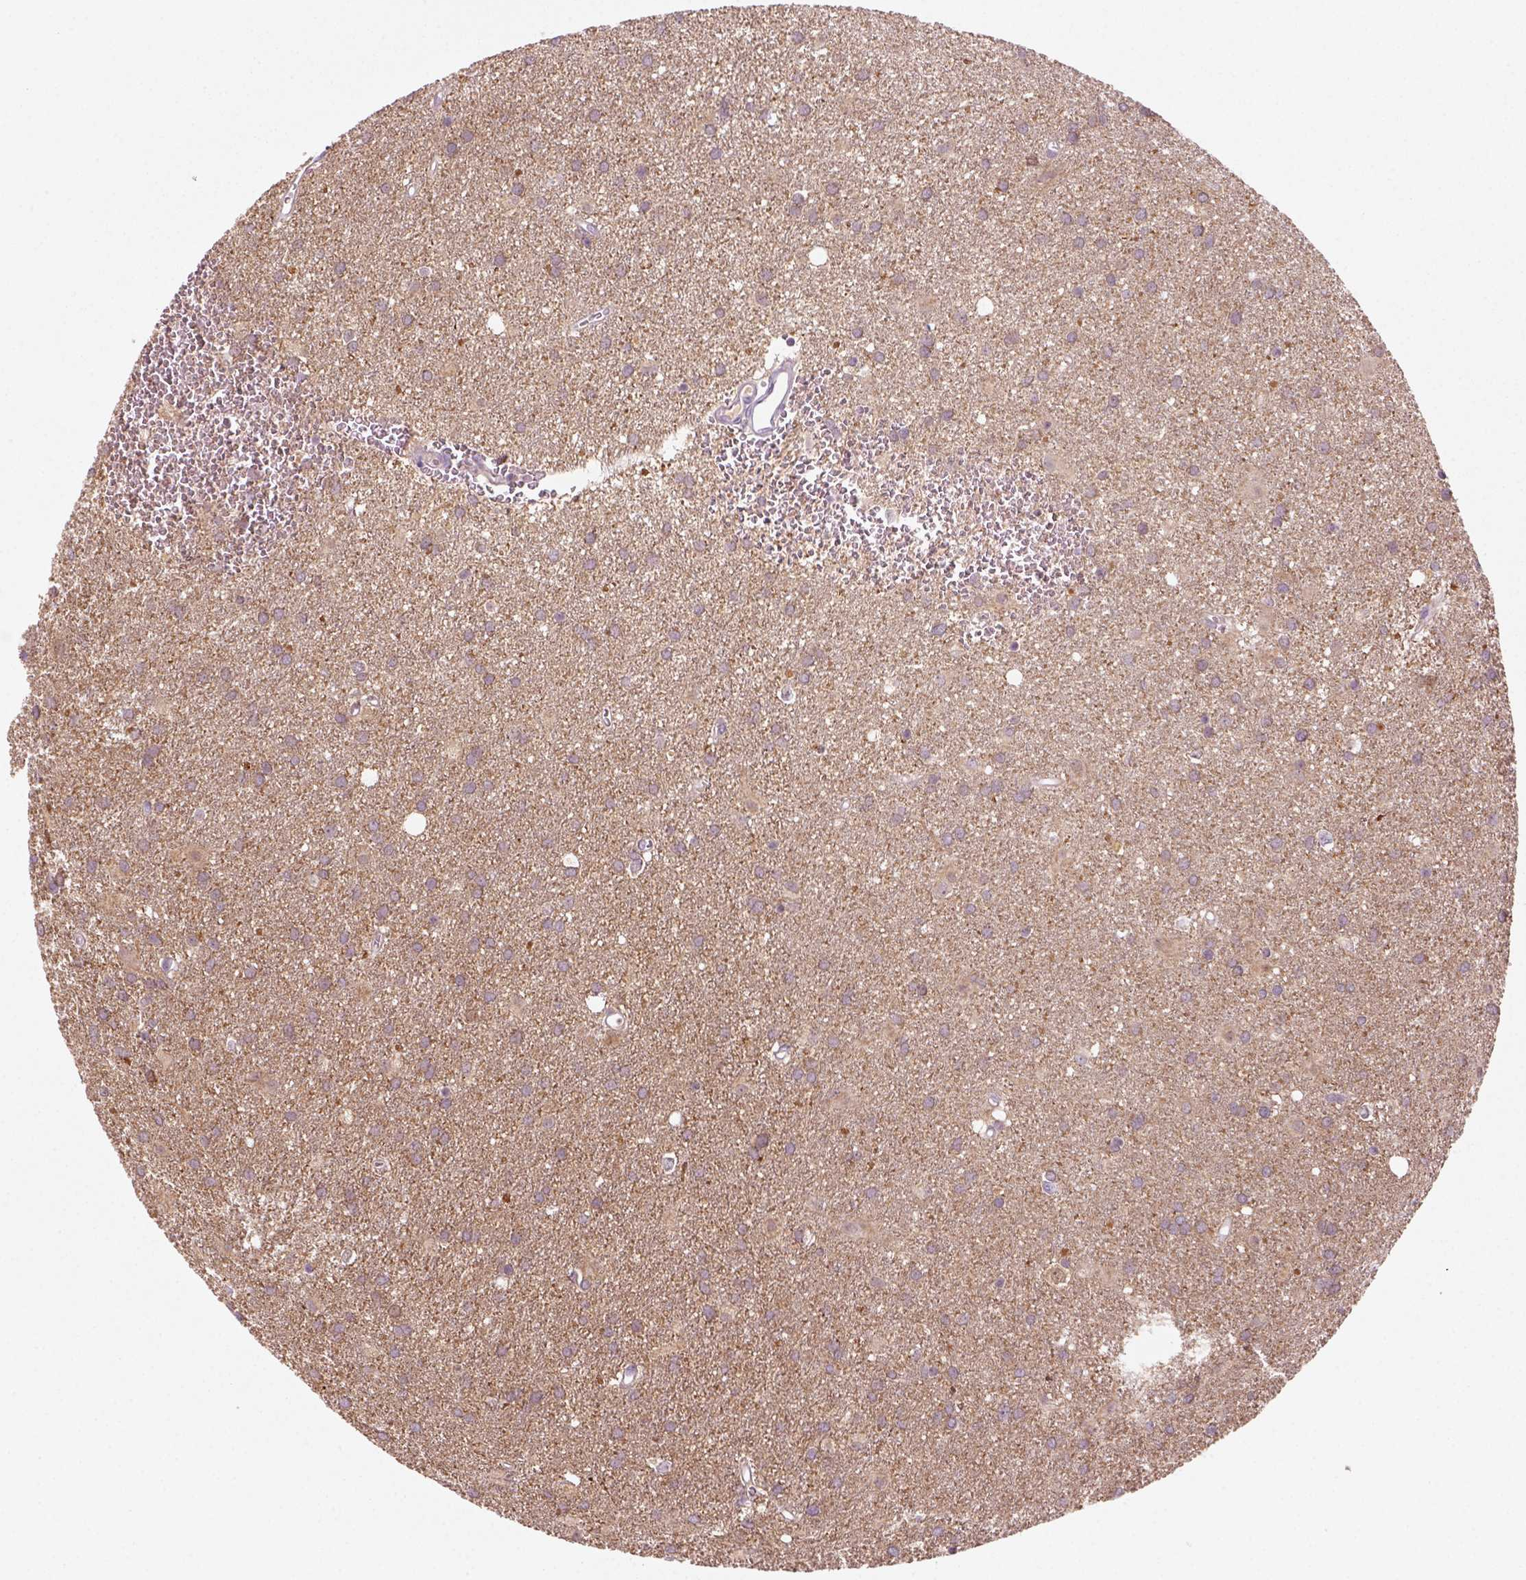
{"staining": {"intensity": "moderate", "quantity": "<25%", "location": "cytoplasmic/membranous"}, "tissue": "glioma", "cell_type": "Tumor cells", "image_type": "cancer", "snomed": [{"axis": "morphology", "description": "Glioma, malignant, Low grade"}, {"axis": "topography", "description": "Brain"}], "caption": "The image reveals staining of glioma, revealing moderate cytoplasmic/membranous protein expression (brown color) within tumor cells.", "gene": "GOT1", "patient": {"sex": "male", "age": 58}}